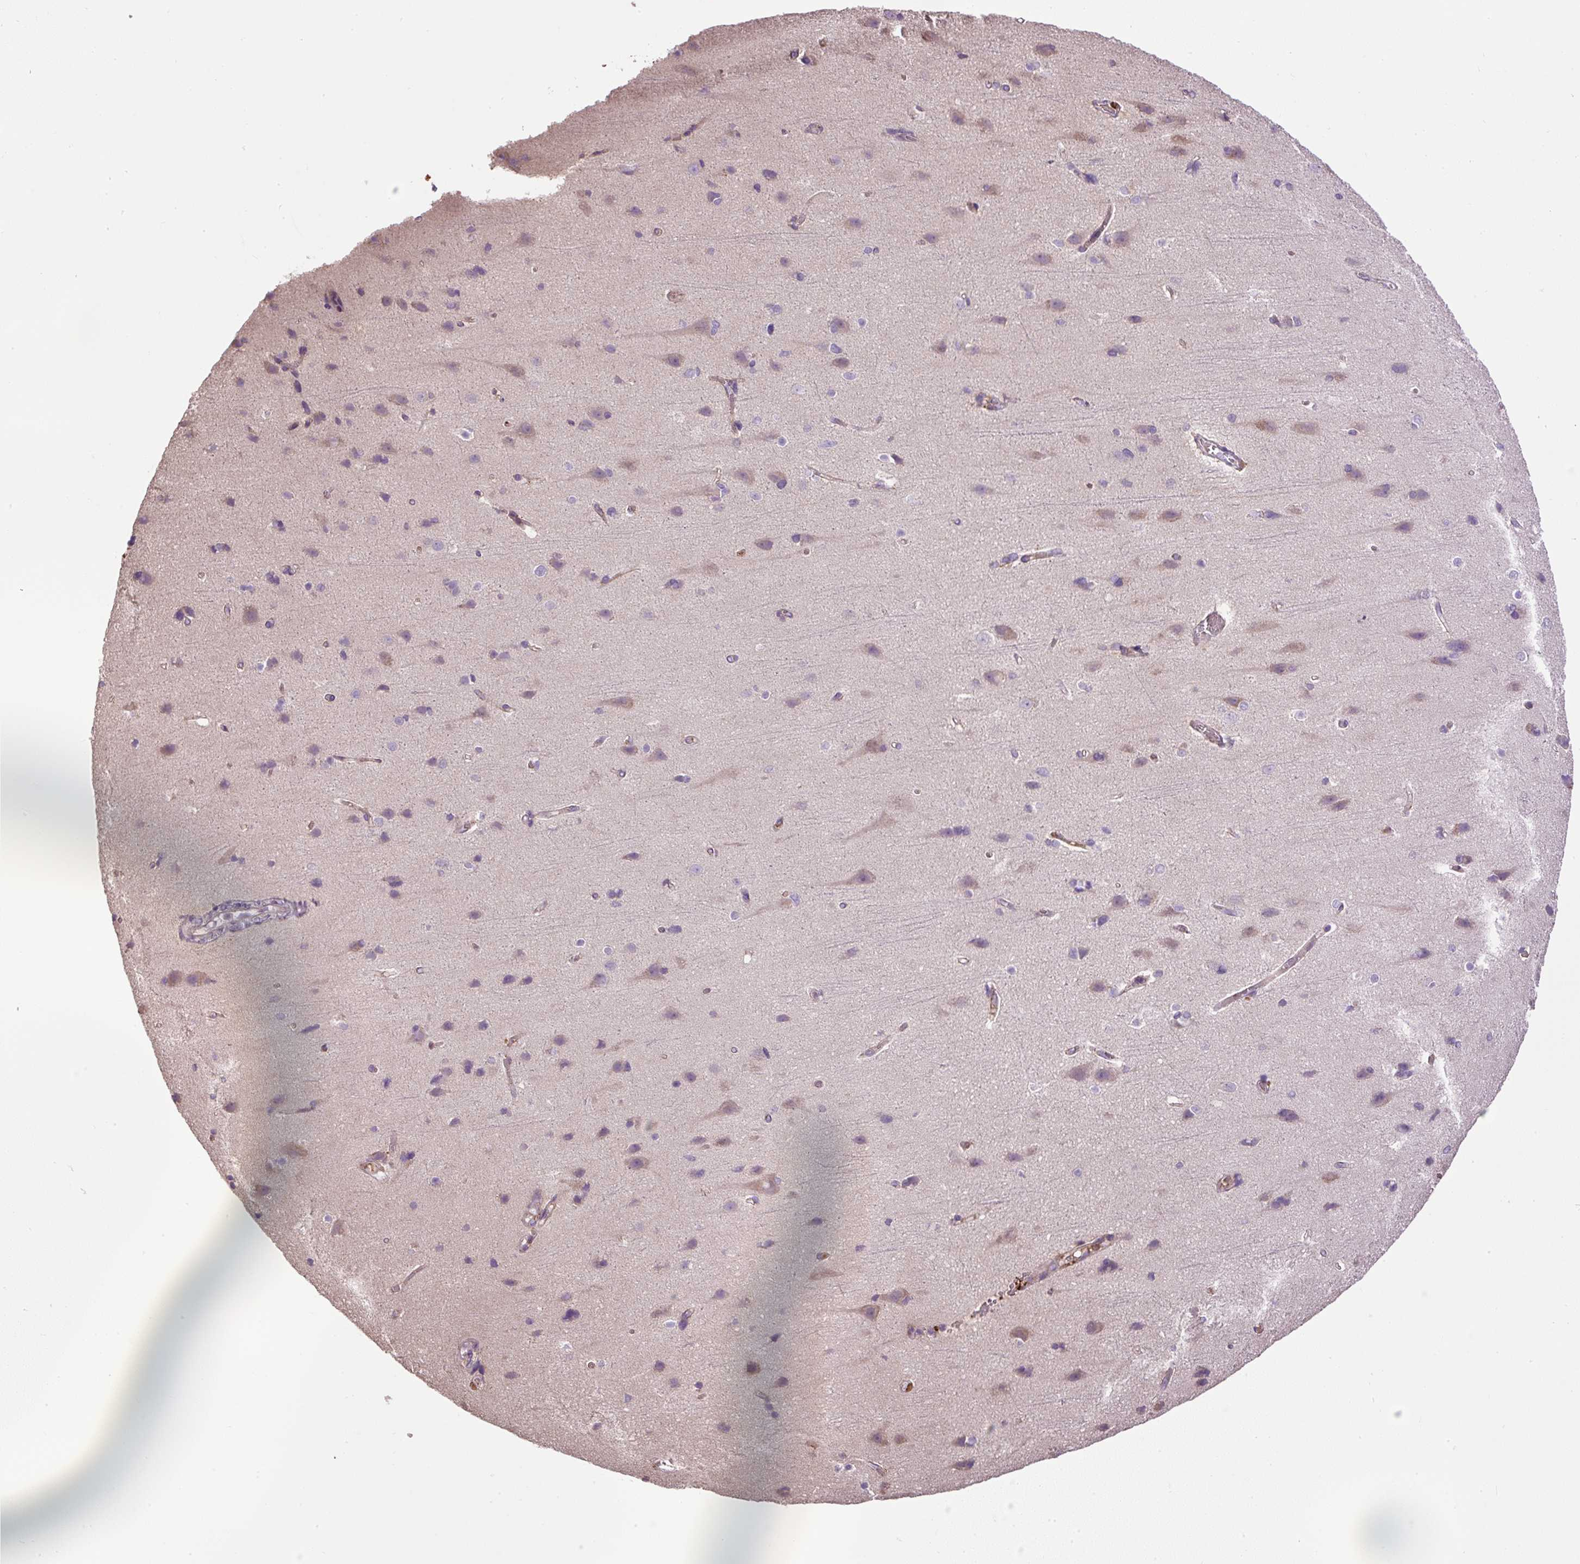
{"staining": {"intensity": "weak", "quantity": ">75%", "location": "cytoplasmic/membranous"}, "tissue": "cerebral cortex", "cell_type": "Endothelial cells", "image_type": "normal", "snomed": [{"axis": "morphology", "description": "Normal tissue, NOS"}, {"axis": "topography", "description": "Cerebral cortex"}], "caption": "Approximately >75% of endothelial cells in benign human cerebral cortex reveal weak cytoplasmic/membranous protein positivity as visualized by brown immunohistochemical staining.", "gene": "CXCL13", "patient": {"sex": "male", "age": 37}}